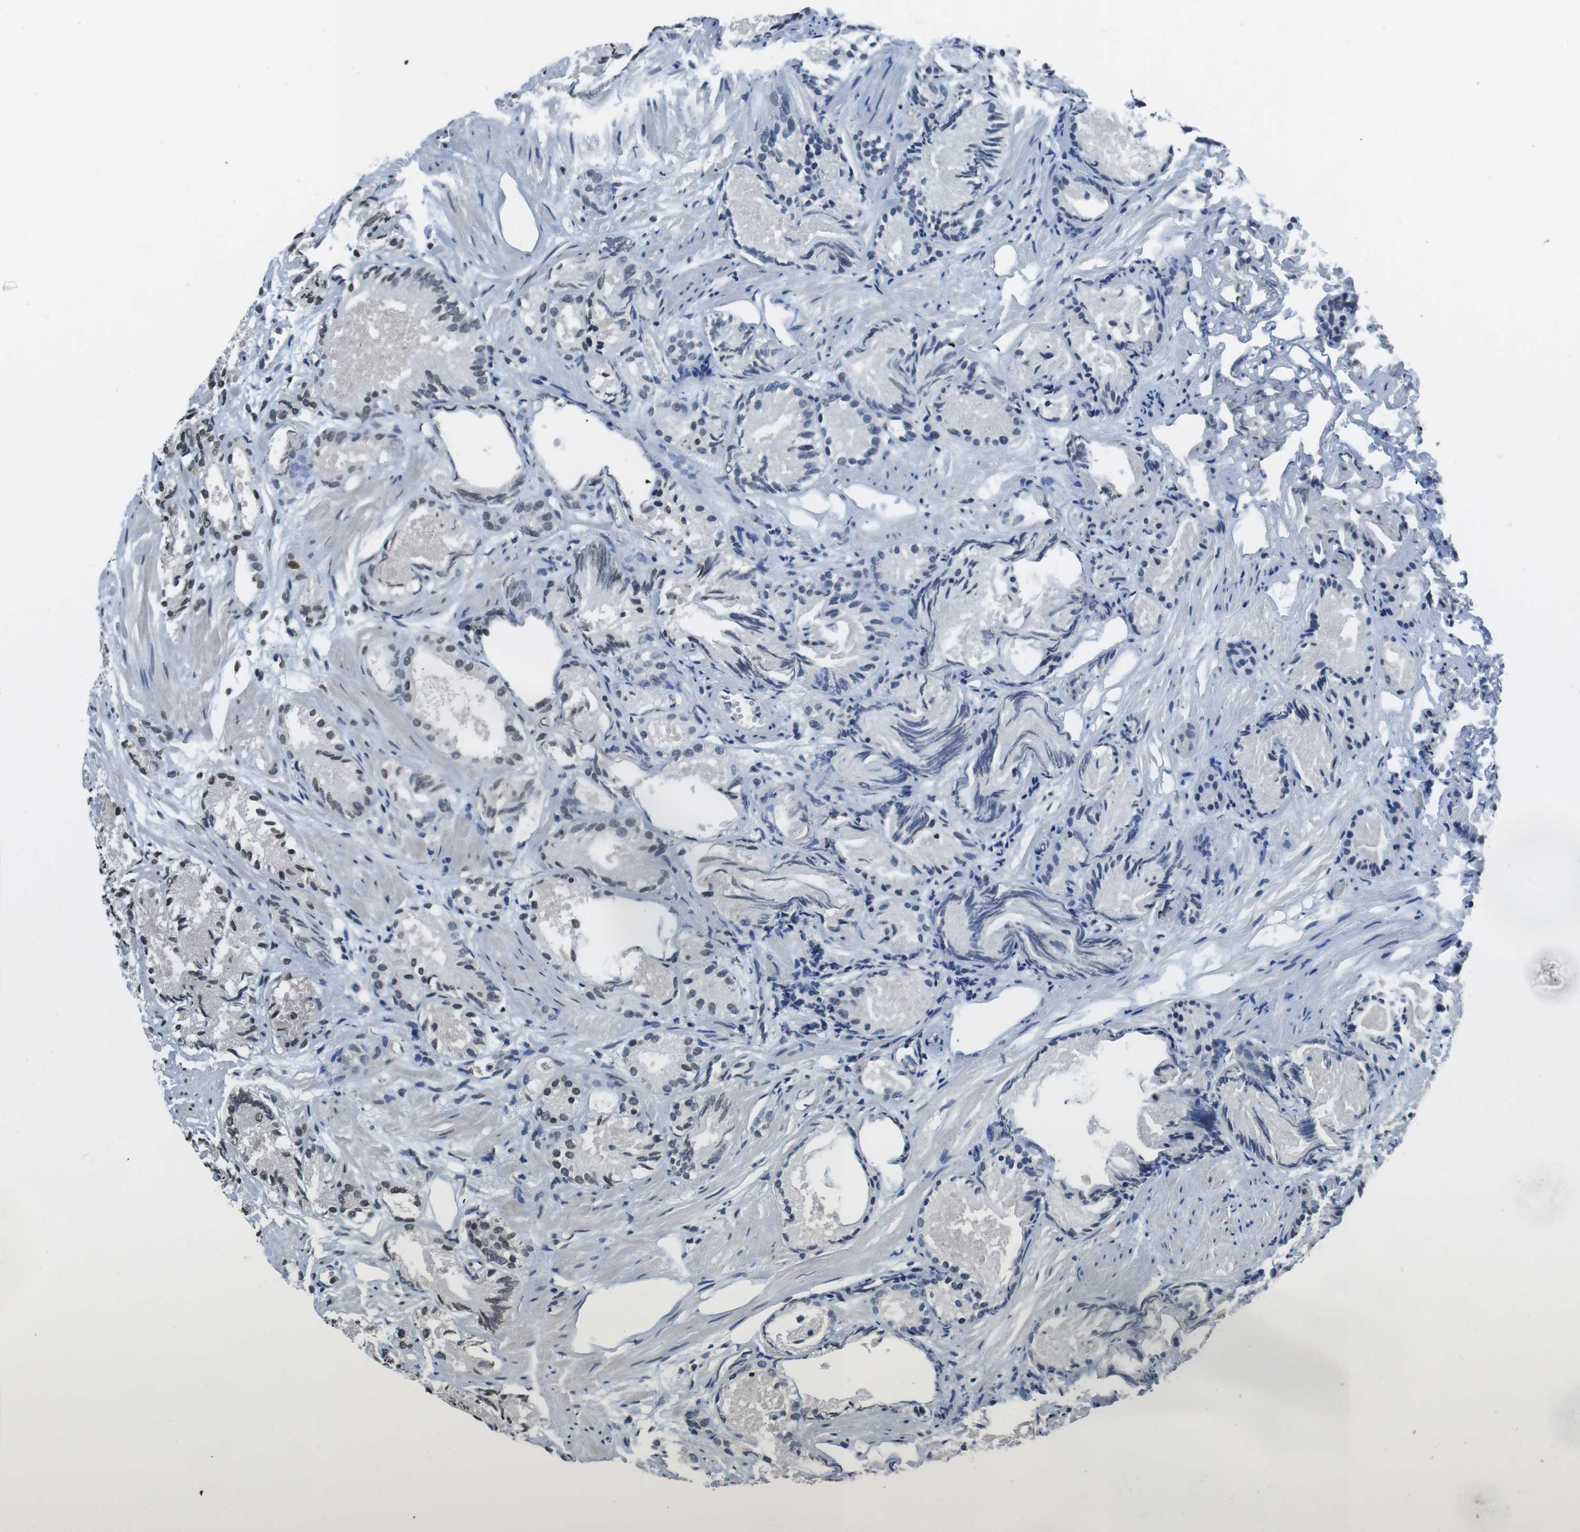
{"staining": {"intensity": "moderate", "quantity": "25%-75%", "location": "nuclear"}, "tissue": "prostate cancer", "cell_type": "Tumor cells", "image_type": "cancer", "snomed": [{"axis": "morphology", "description": "Adenocarcinoma, Low grade"}, {"axis": "topography", "description": "Prostate"}], "caption": "Human low-grade adenocarcinoma (prostate) stained with a protein marker shows moderate staining in tumor cells.", "gene": "MAF", "patient": {"sex": "male", "age": 72}}